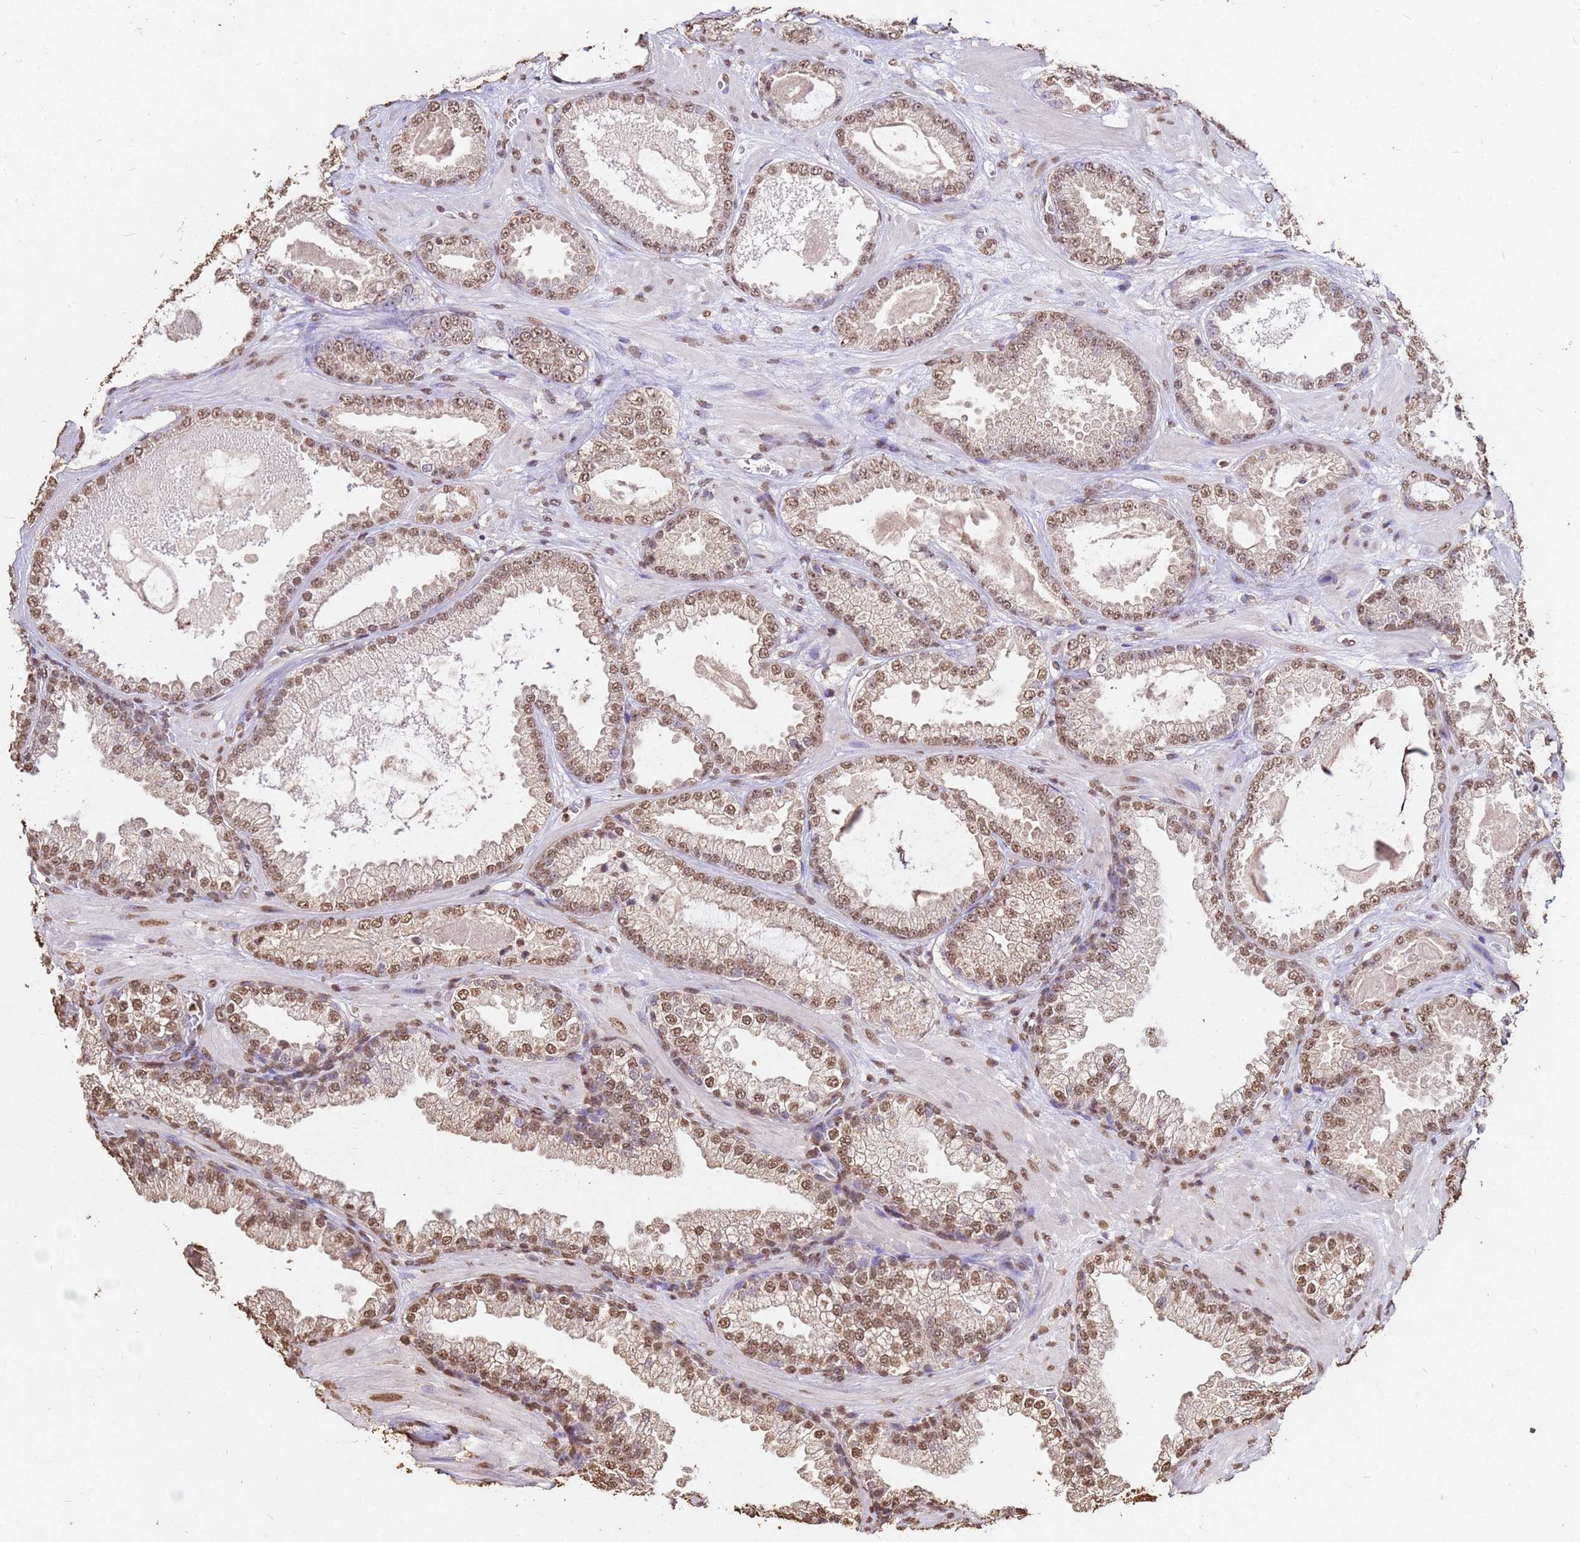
{"staining": {"intensity": "moderate", "quantity": ">75%", "location": "nuclear"}, "tissue": "prostate cancer", "cell_type": "Tumor cells", "image_type": "cancer", "snomed": [{"axis": "morphology", "description": "Adenocarcinoma, Low grade"}, {"axis": "topography", "description": "Prostate"}], "caption": "Low-grade adenocarcinoma (prostate) stained with a protein marker demonstrates moderate staining in tumor cells.", "gene": "MYOCD", "patient": {"sex": "male", "age": 57}}